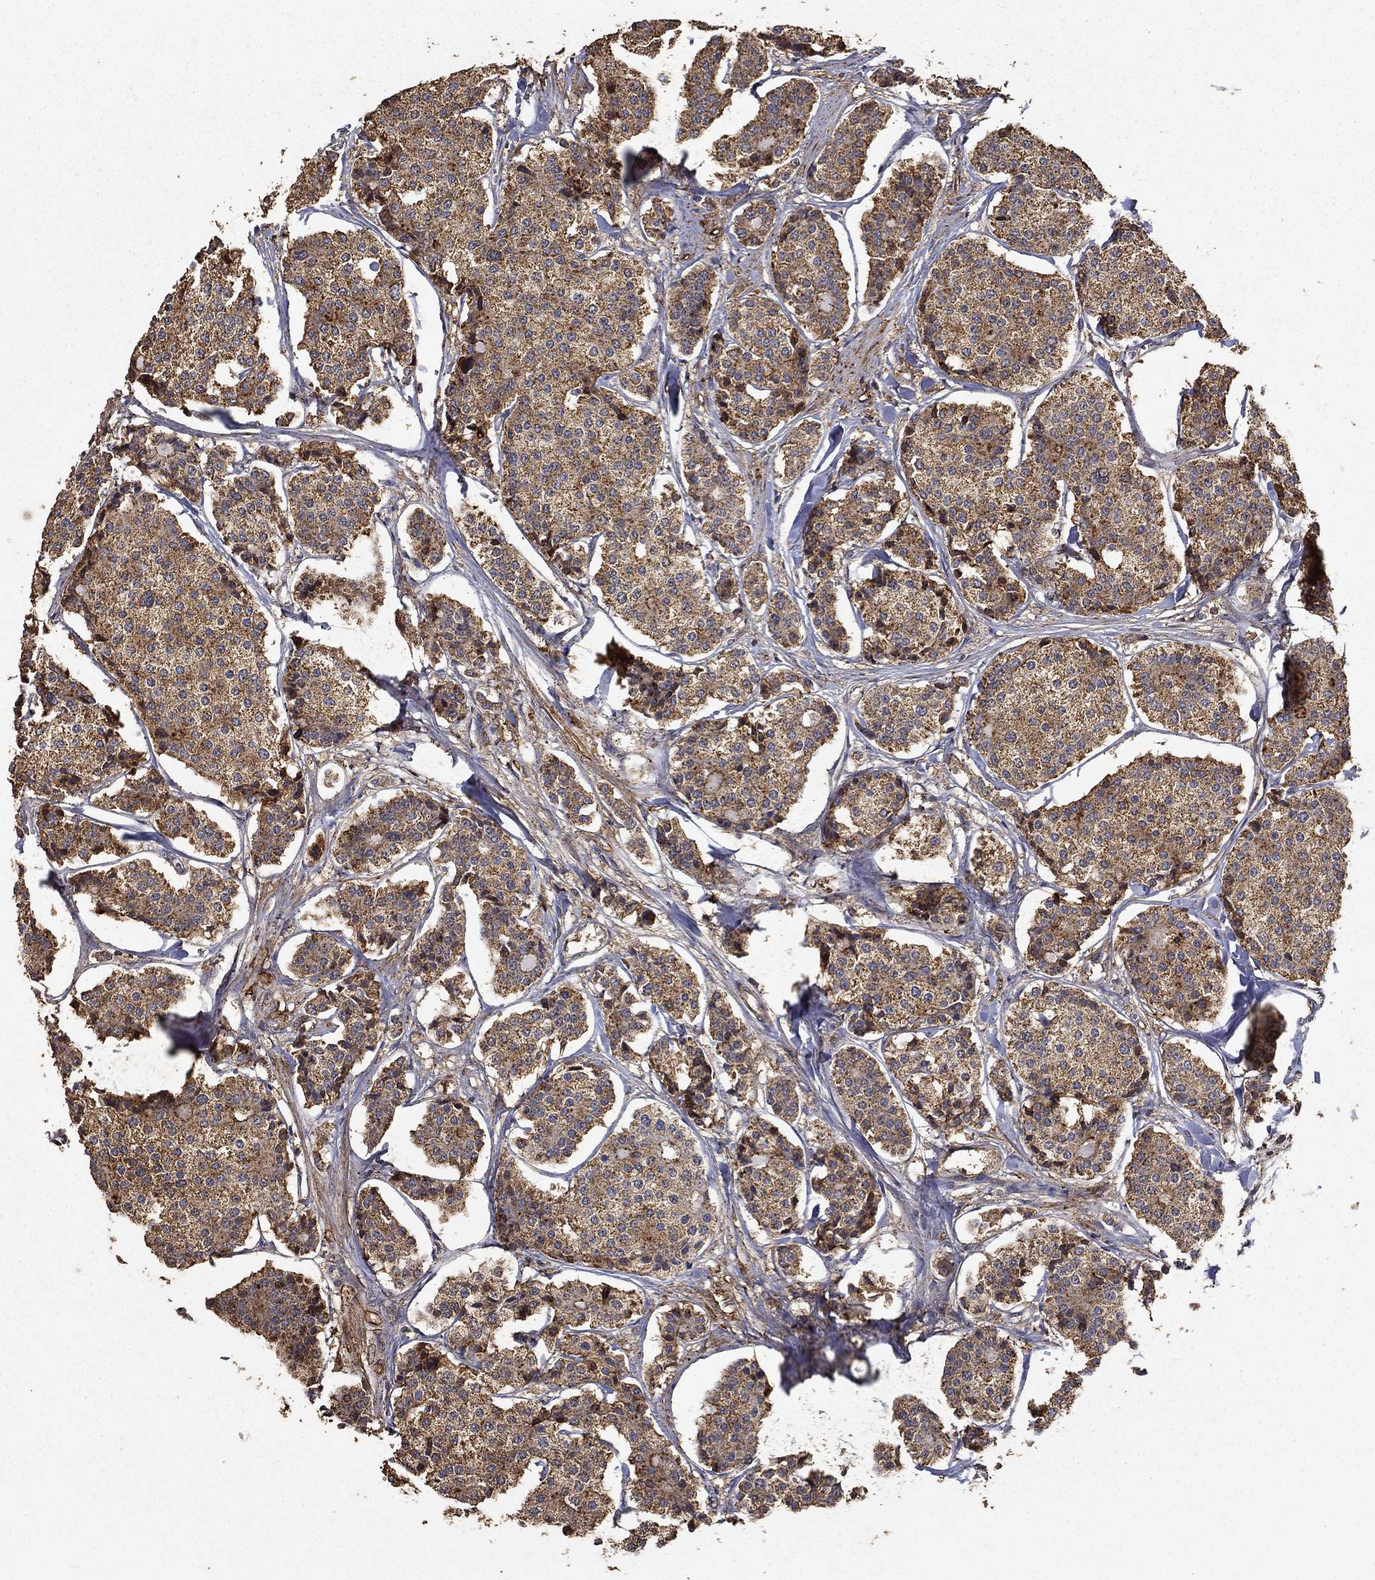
{"staining": {"intensity": "moderate", "quantity": ">75%", "location": "cytoplasmic/membranous"}, "tissue": "carcinoid", "cell_type": "Tumor cells", "image_type": "cancer", "snomed": [{"axis": "morphology", "description": "Carcinoid, malignant, NOS"}, {"axis": "topography", "description": "Small intestine"}], "caption": "This image shows immunohistochemistry (IHC) staining of malignant carcinoid, with medium moderate cytoplasmic/membranous expression in about >75% of tumor cells.", "gene": "IFRD1", "patient": {"sex": "female", "age": 65}}